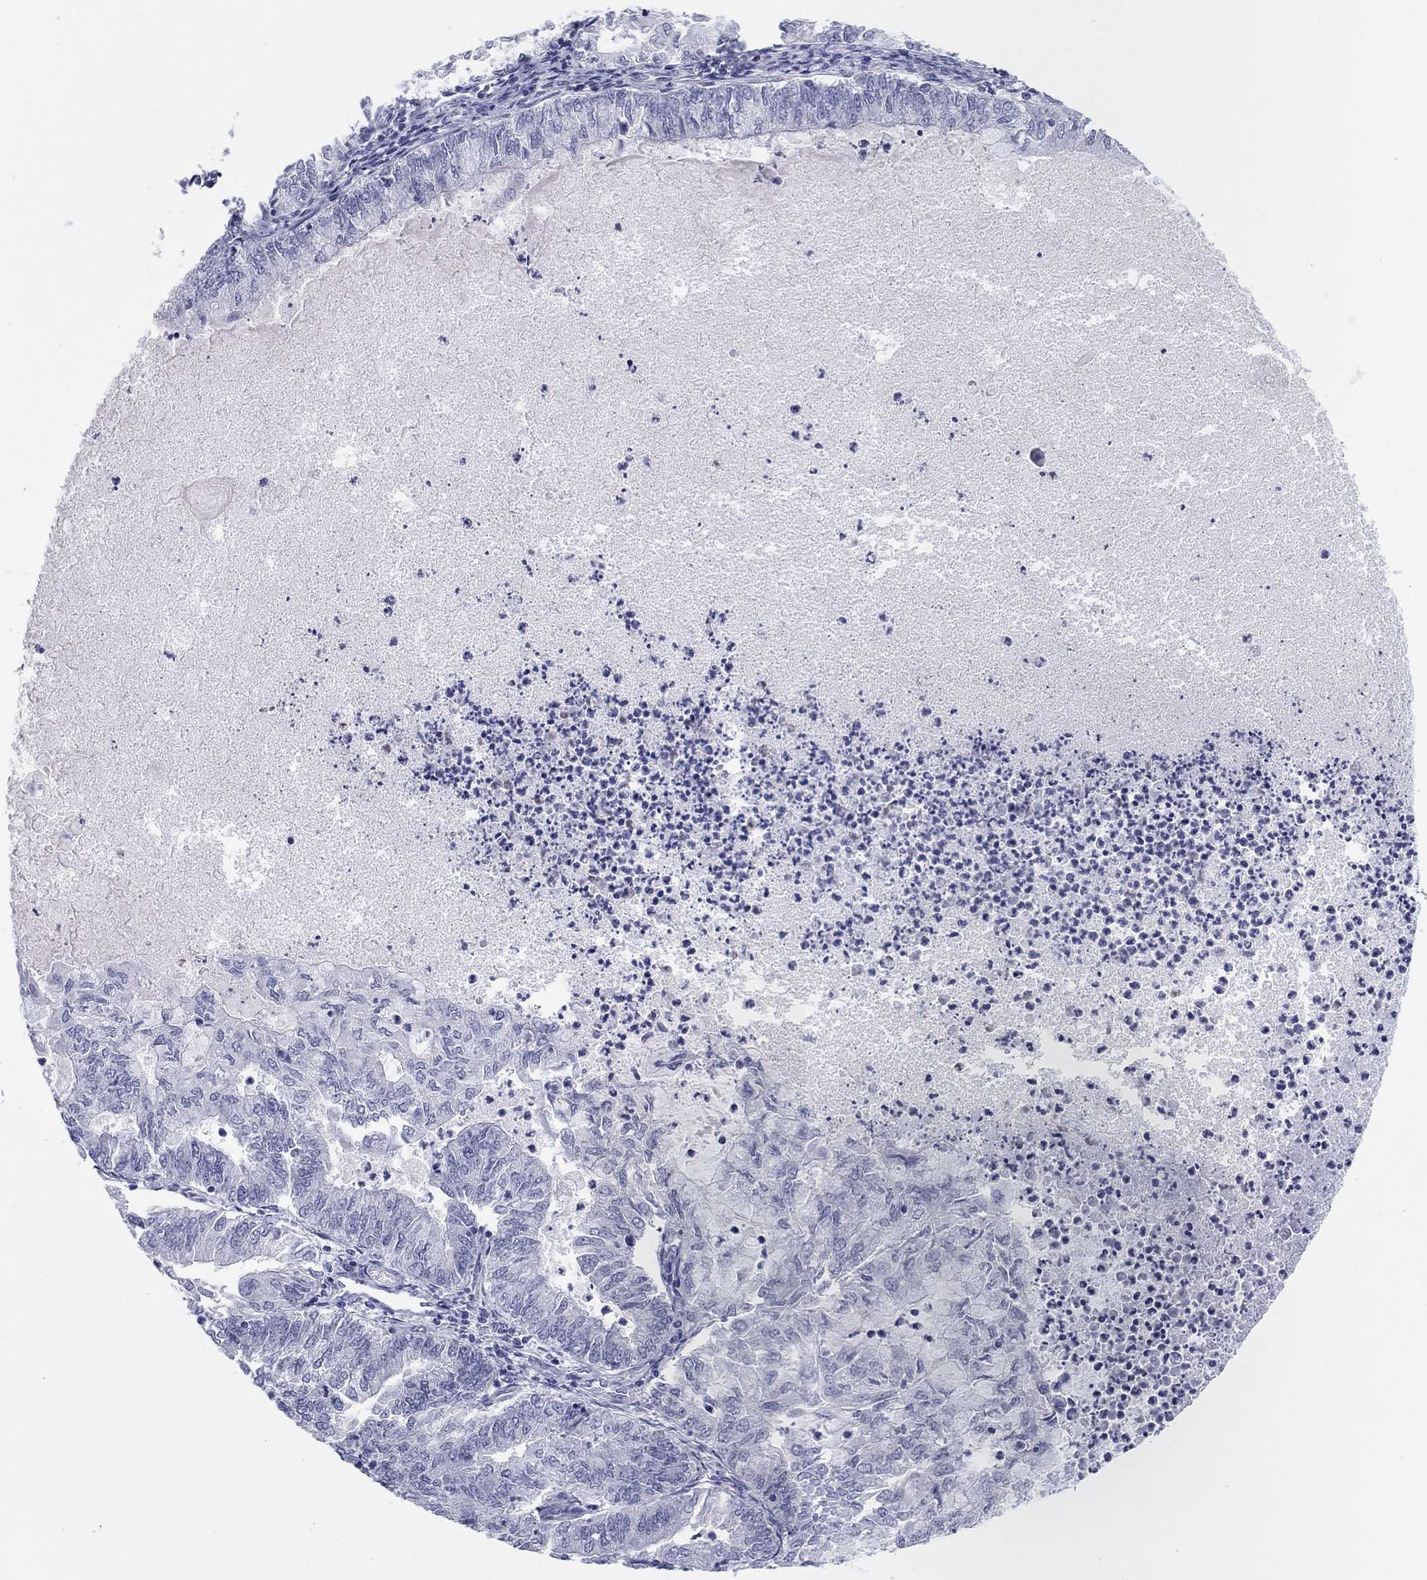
{"staining": {"intensity": "negative", "quantity": "none", "location": "none"}, "tissue": "endometrial cancer", "cell_type": "Tumor cells", "image_type": "cancer", "snomed": [{"axis": "morphology", "description": "Adenocarcinoma, NOS"}, {"axis": "topography", "description": "Endometrium"}], "caption": "There is no significant expression in tumor cells of endometrial cancer (adenocarcinoma).", "gene": "CPNE6", "patient": {"sex": "female", "age": 59}}